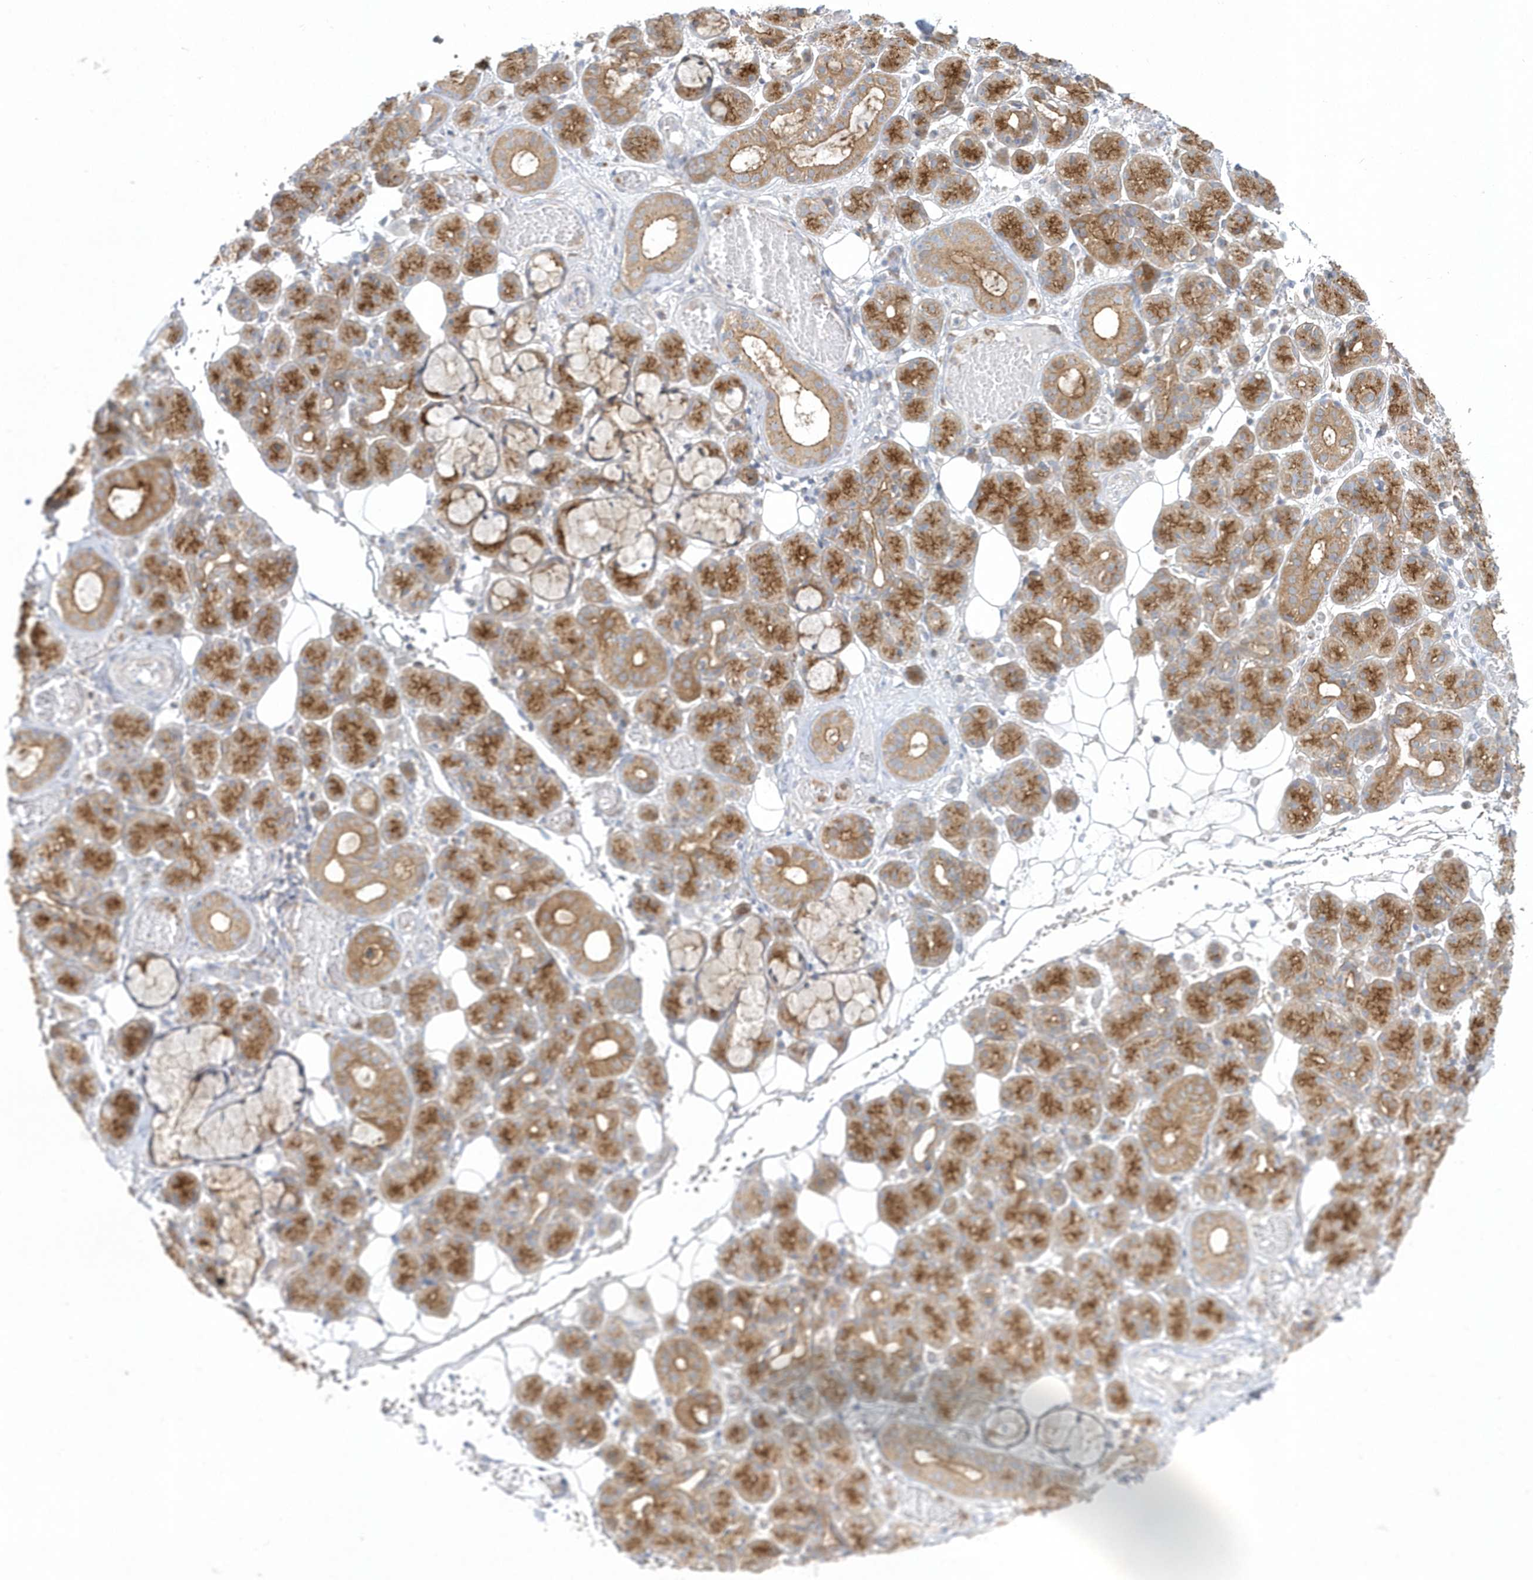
{"staining": {"intensity": "strong", "quantity": ">75%", "location": "cytoplasmic/membranous"}, "tissue": "salivary gland", "cell_type": "Glandular cells", "image_type": "normal", "snomed": [{"axis": "morphology", "description": "Normal tissue, NOS"}, {"axis": "topography", "description": "Salivary gland"}], "caption": "Strong cytoplasmic/membranous expression is present in about >75% of glandular cells in unremarkable salivary gland.", "gene": "DNAJC18", "patient": {"sex": "male", "age": 63}}